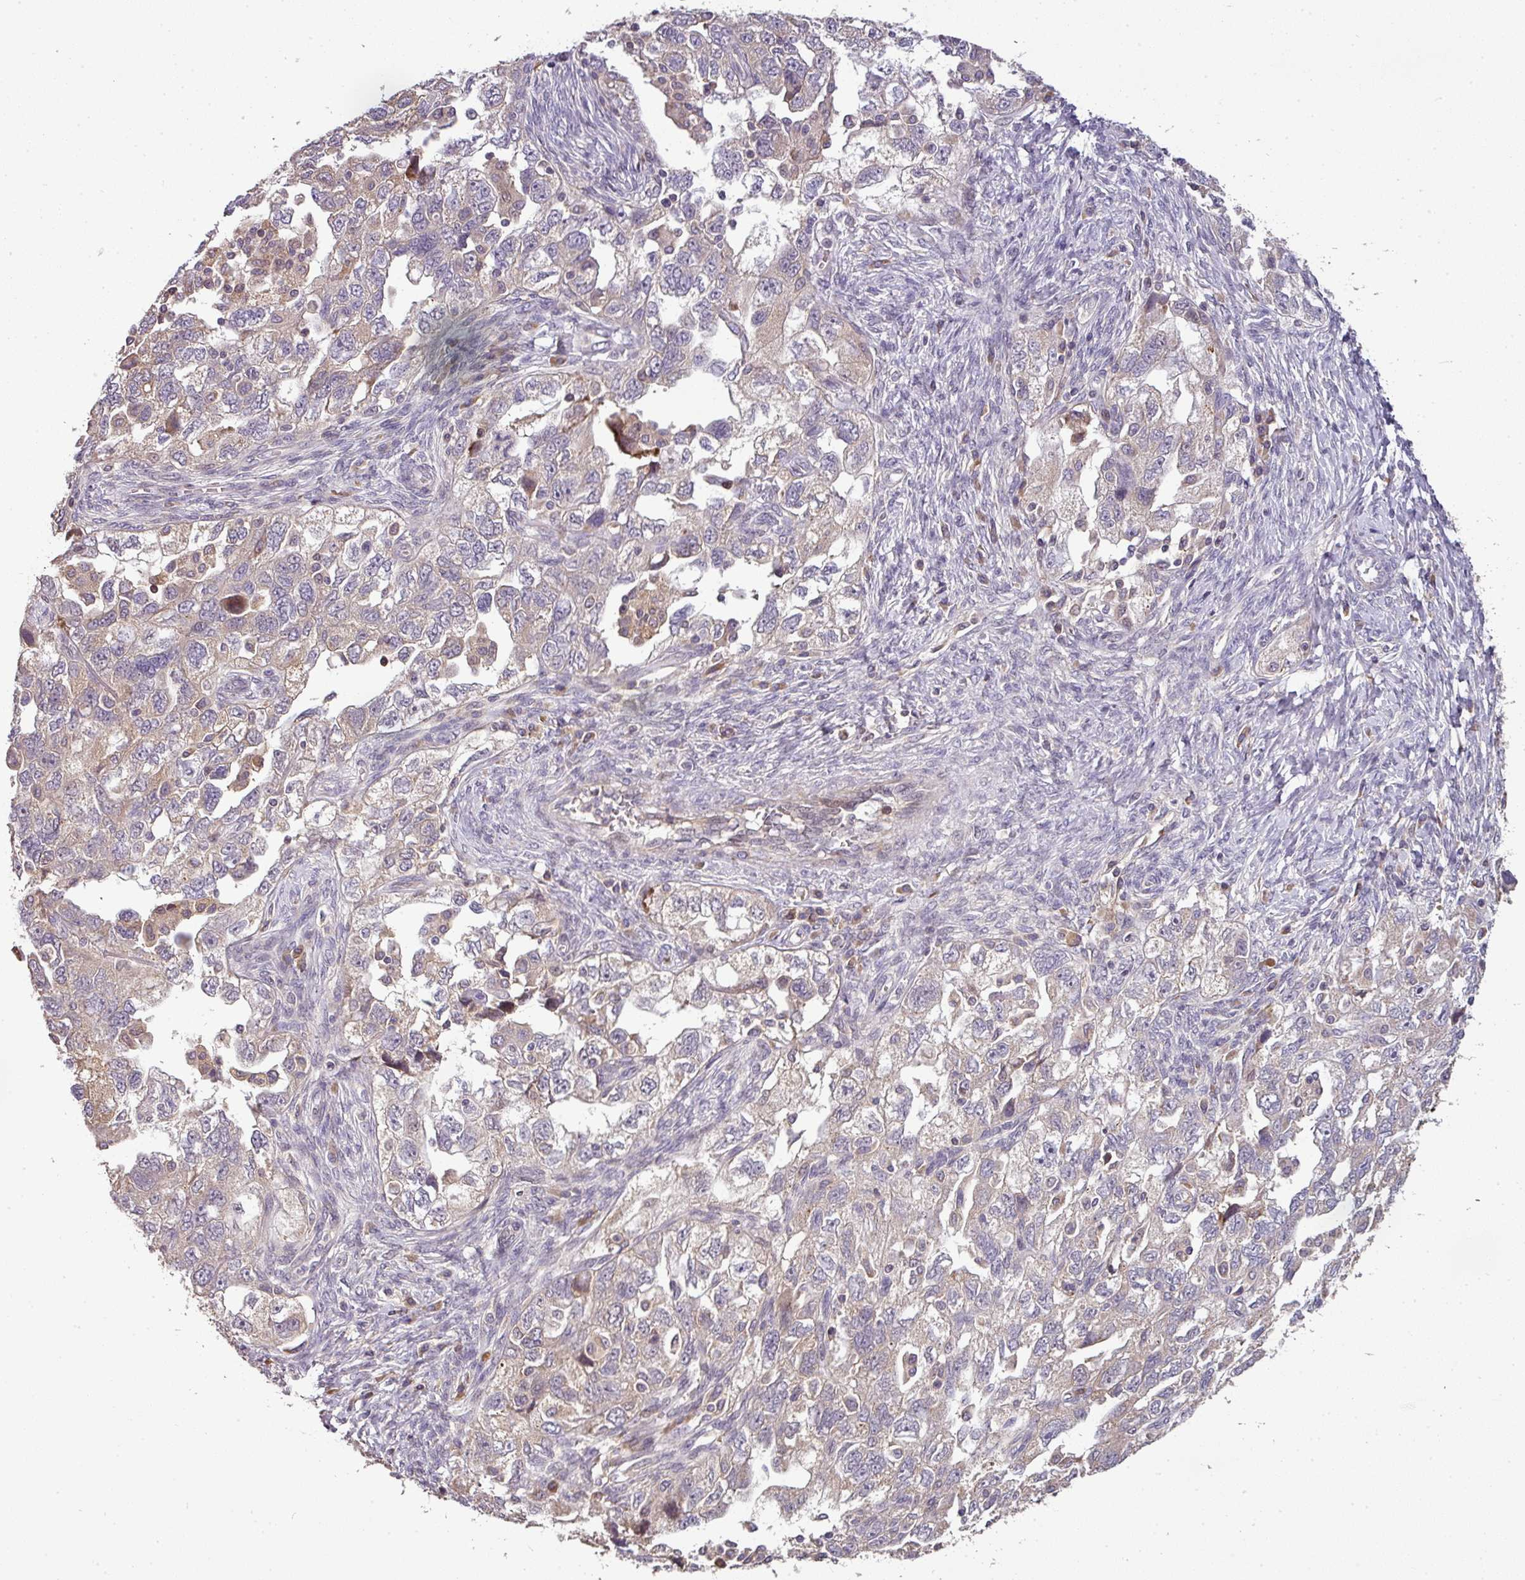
{"staining": {"intensity": "weak", "quantity": "<25%", "location": "cytoplasmic/membranous"}, "tissue": "ovarian cancer", "cell_type": "Tumor cells", "image_type": "cancer", "snomed": [{"axis": "morphology", "description": "Carcinoma, NOS"}, {"axis": "morphology", "description": "Cystadenocarcinoma, serous, NOS"}, {"axis": "topography", "description": "Ovary"}], "caption": "DAB immunohistochemical staining of human serous cystadenocarcinoma (ovarian) demonstrates no significant staining in tumor cells.", "gene": "SPCS3", "patient": {"sex": "female", "age": 69}}